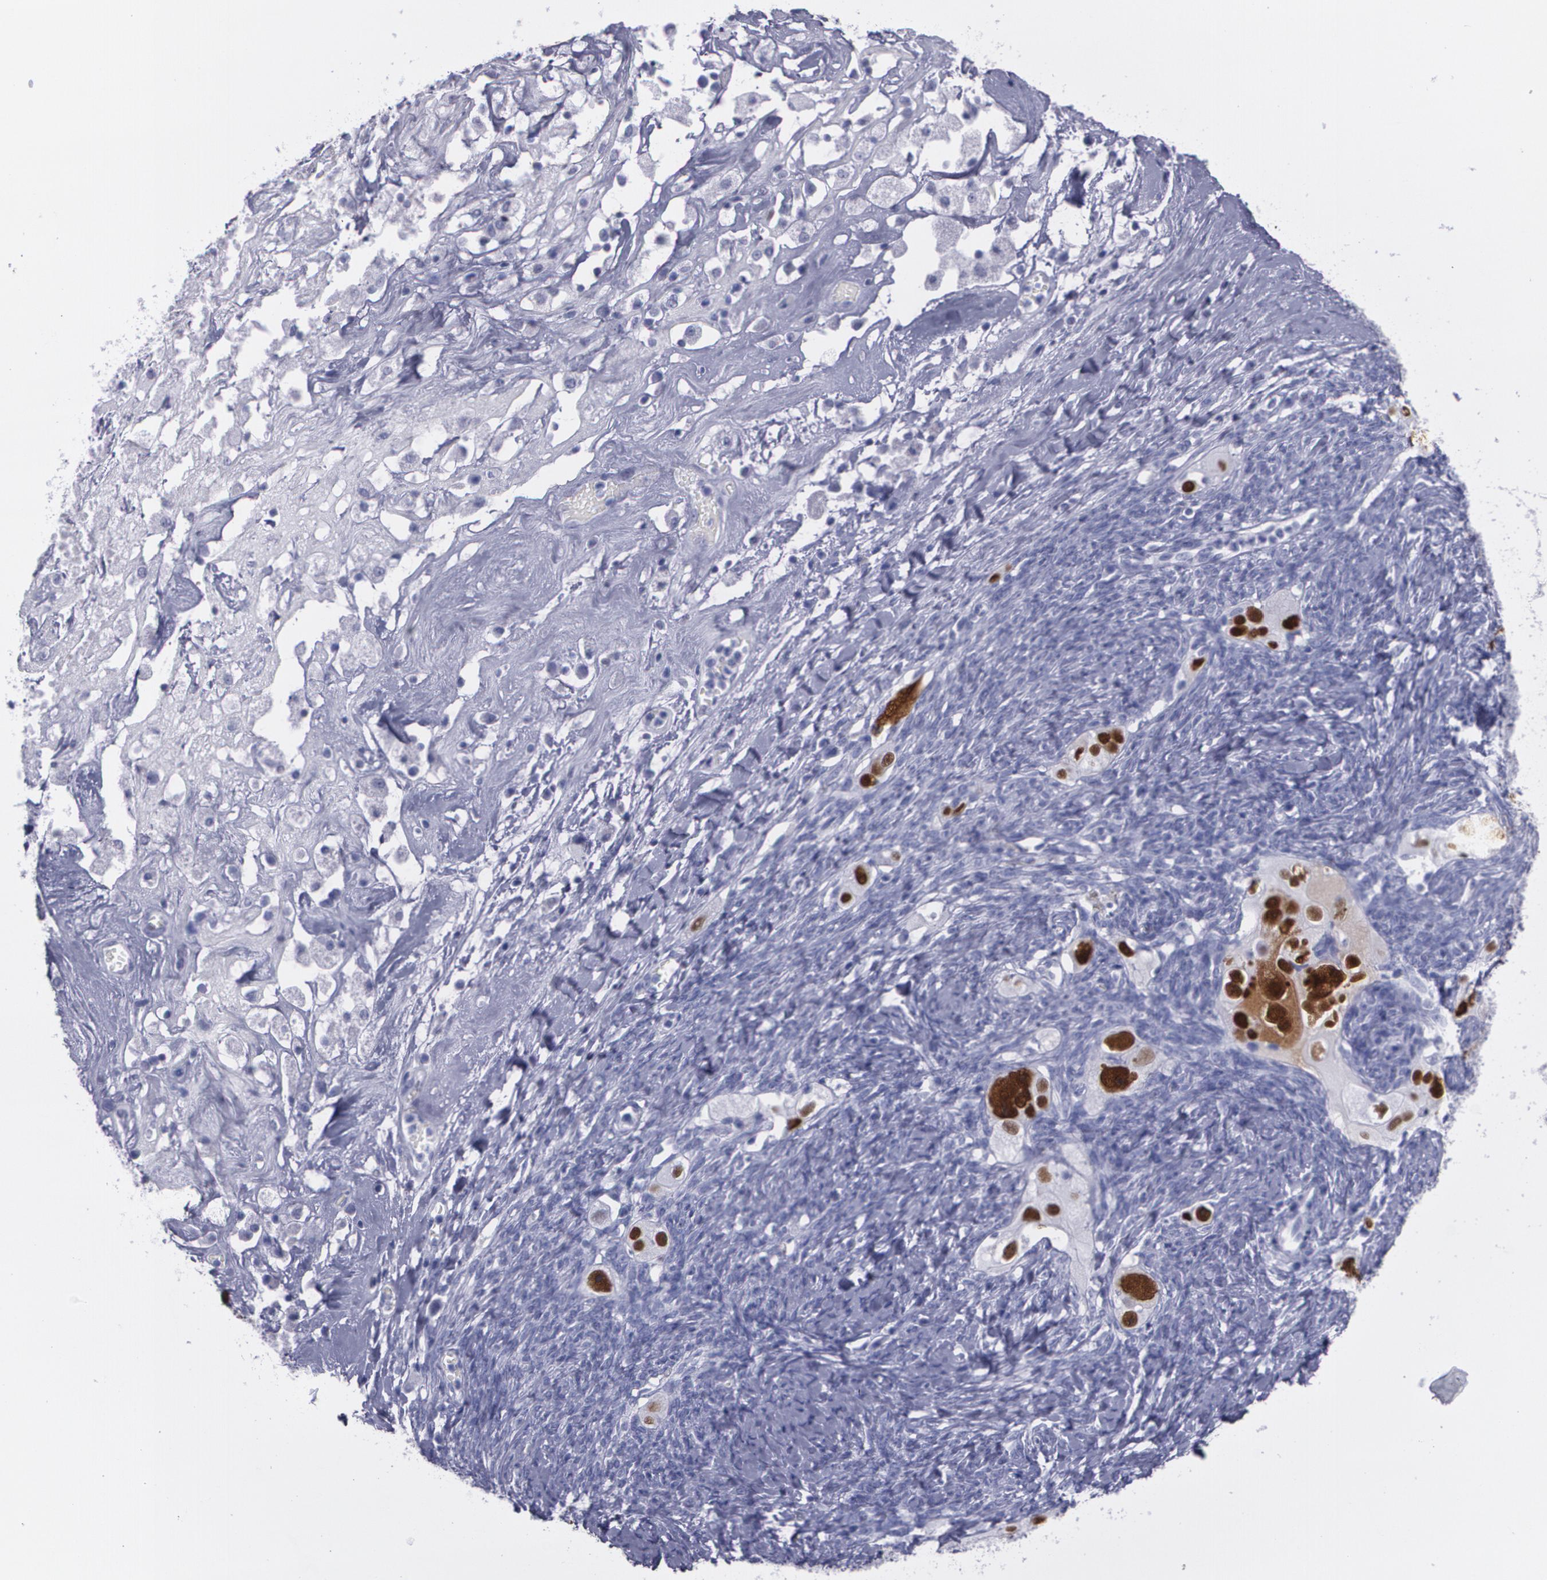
{"staining": {"intensity": "strong", "quantity": ">75%", "location": "nuclear"}, "tissue": "ovarian cancer", "cell_type": "Tumor cells", "image_type": "cancer", "snomed": [{"axis": "morphology", "description": "Normal tissue, NOS"}, {"axis": "morphology", "description": "Cystadenocarcinoma, serous, NOS"}, {"axis": "topography", "description": "Ovary"}], "caption": "Ovarian cancer (serous cystadenocarcinoma) stained with a protein marker displays strong staining in tumor cells.", "gene": "TP53", "patient": {"sex": "female", "age": 62}}